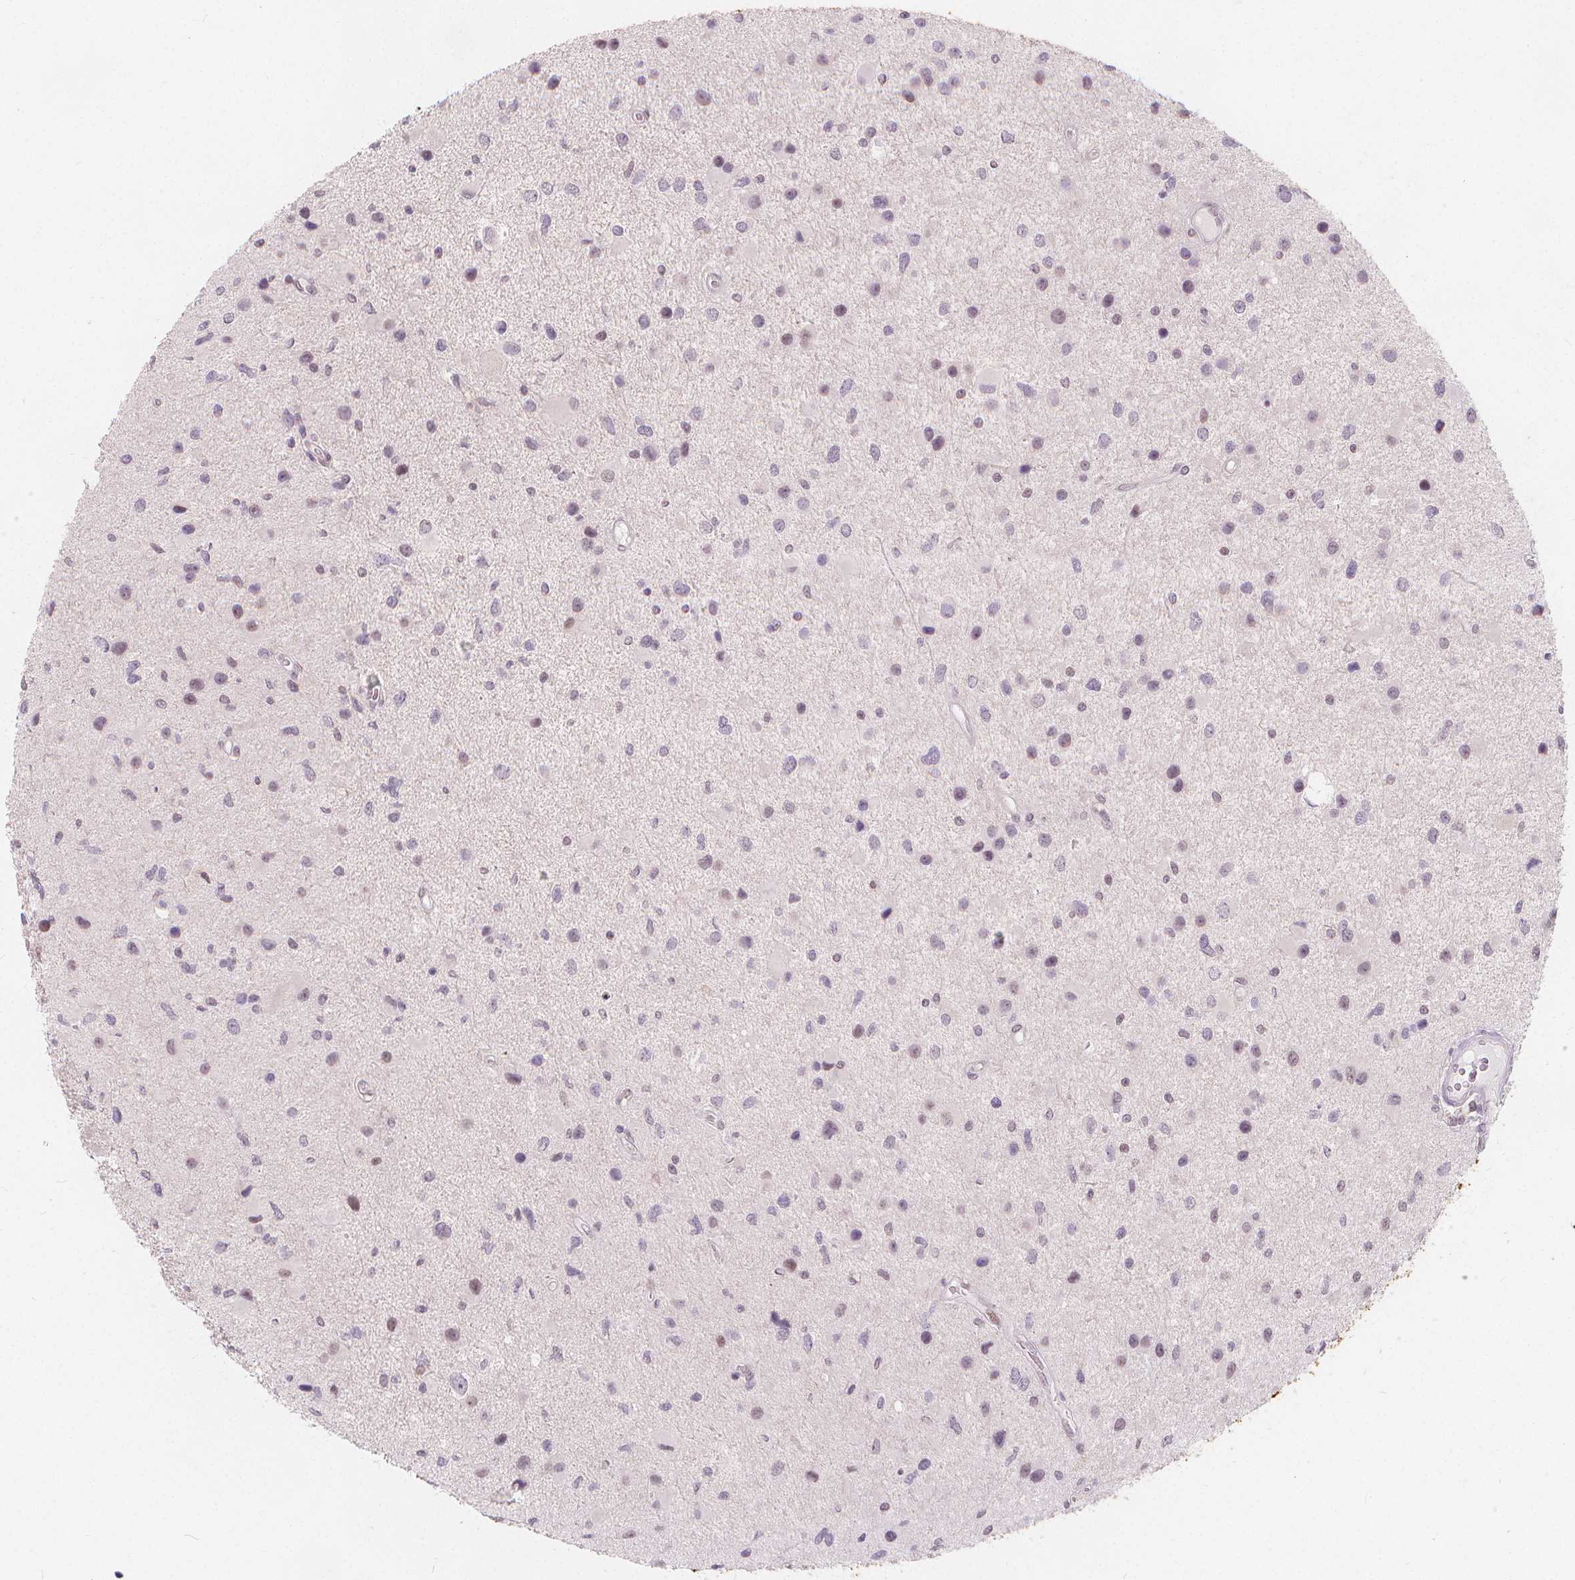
{"staining": {"intensity": "weak", "quantity": "<25%", "location": "cytoplasmic/membranous"}, "tissue": "glioma", "cell_type": "Tumor cells", "image_type": "cancer", "snomed": [{"axis": "morphology", "description": "Glioma, malignant, Low grade"}, {"axis": "topography", "description": "Brain"}], "caption": "A histopathology image of human glioma is negative for staining in tumor cells.", "gene": "DRC3", "patient": {"sex": "female", "age": 32}}